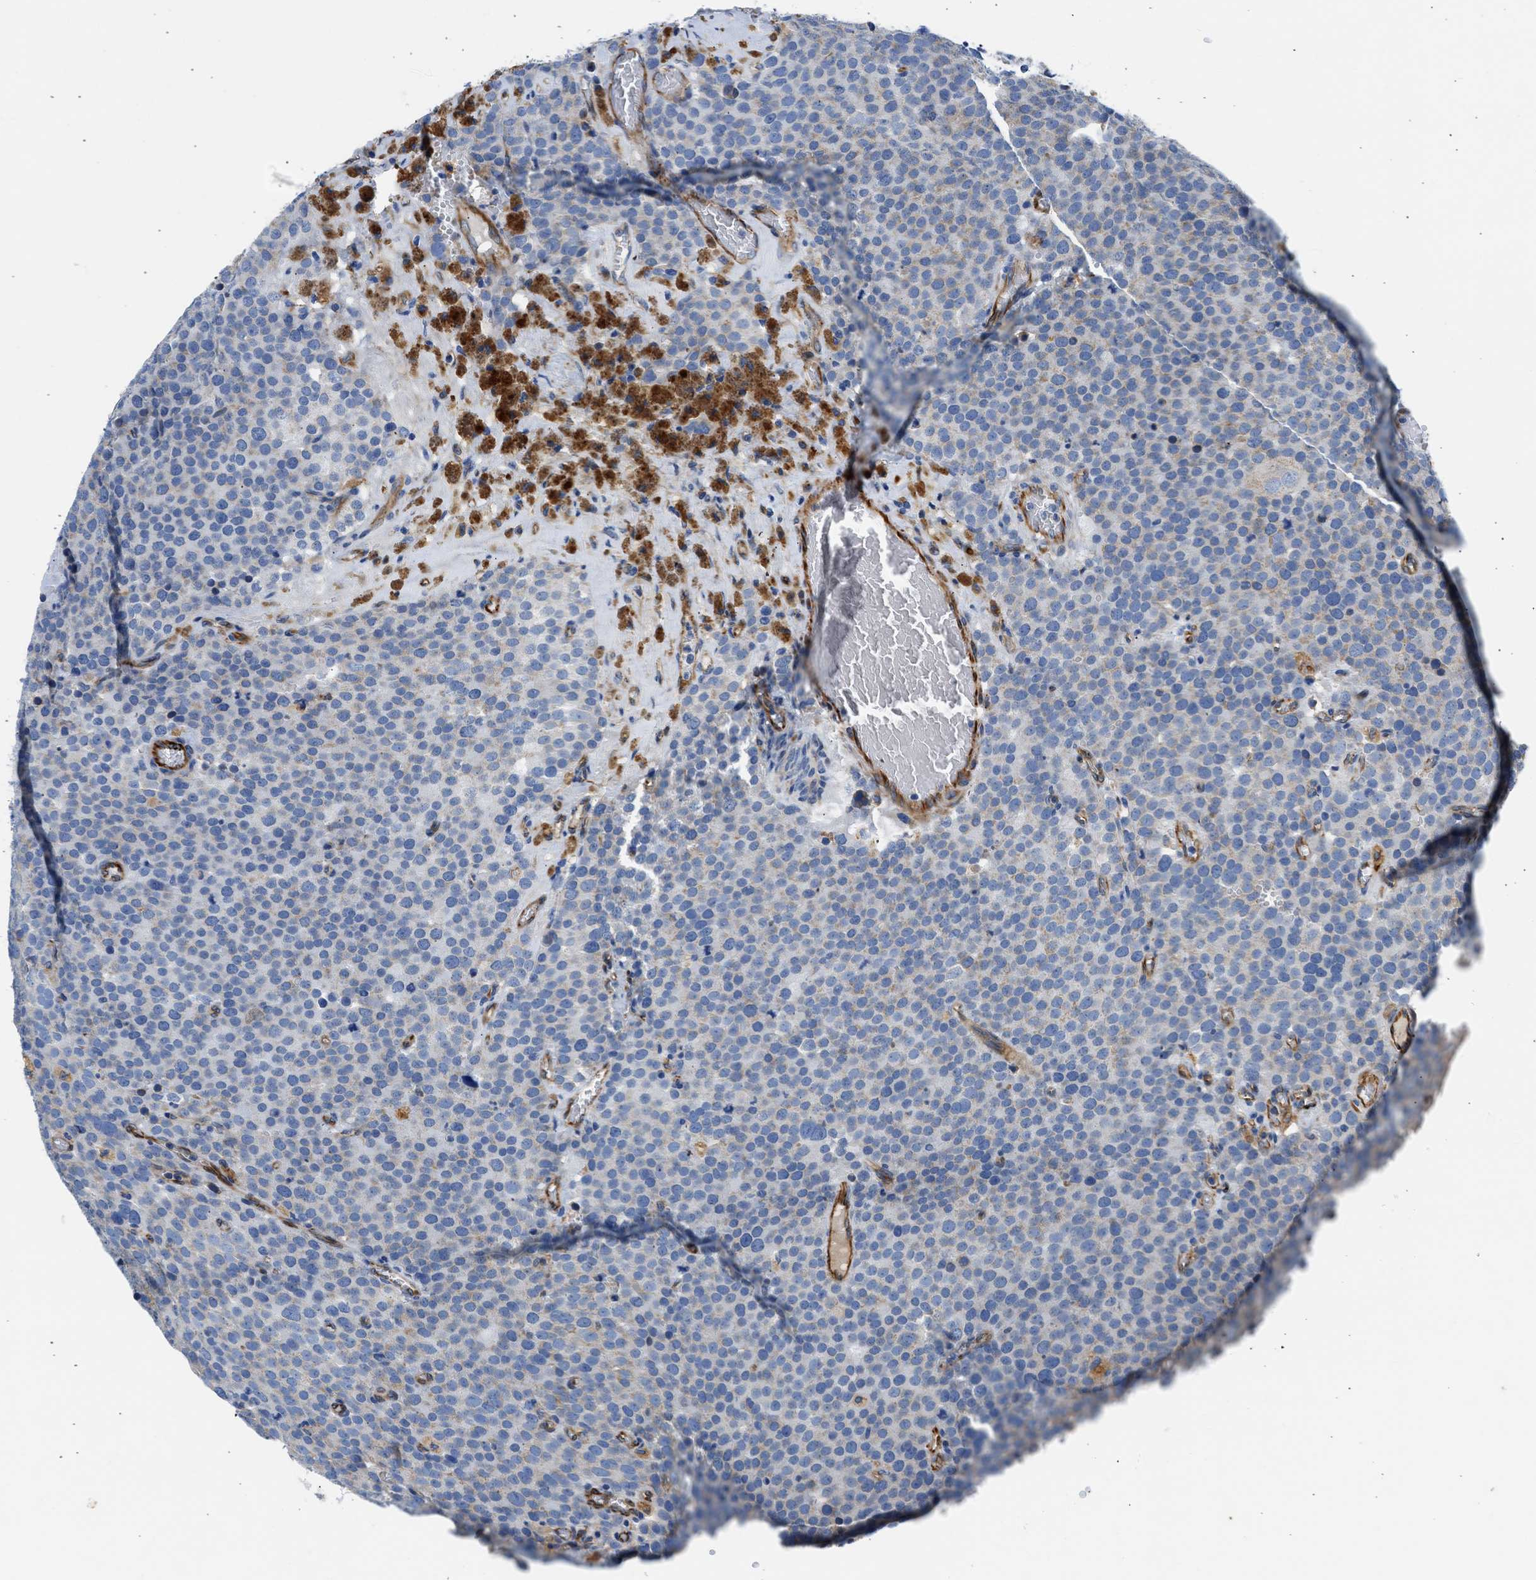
{"staining": {"intensity": "weak", "quantity": "25%-75%", "location": "cytoplasmic/membranous"}, "tissue": "testis cancer", "cell_type": "Tumor cells", "image_type": "cancer", "snomed": [{"axis": "morphology", "description": "Normal tissue, NOS"}, {"axis": "morphology", "description": "Seminoma, NOS"}, {"axis": "topography", "description": "Testis"}], "caption": "About 25%-75% of tumor cells in human seminoma (testis) exhibit weak cytoplasmic/membranous protein staining as visualized by brown immunohistochemical staining.", "gene": "ULK4", "patient": {"sex": "male", "age": 71}}